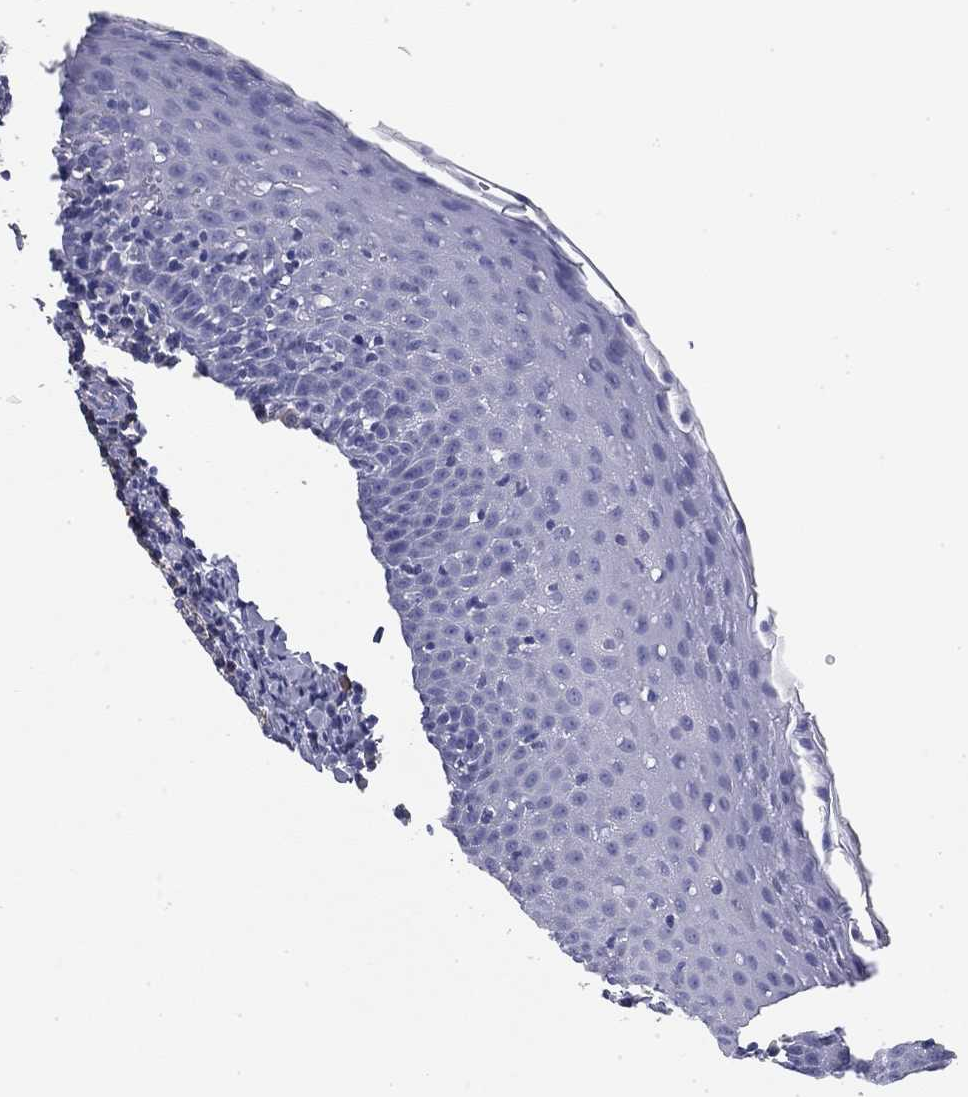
{"staining": {"intensity": "weak", "quantity": "<25%", "location": "cytoplasmic/membranous"}, "tissue": "tonsil", "cell_type": "Germinal center cells", "image_type": "normal", "snomed": [{"axis": "morphology", "description": "Normal tissue, NOS"}, {"axis": "morphology", "description": "Inflammation, NOS"}, {"axis": "topography", "description": "Tonsil"}], "caption": "A high-resolution histopathology image shows immunohistochemistry (IHC) staining of normal tonsil, which demonstrates no significant expression in germinal center cells. The staining was performed using DAB (3,3'-diaminobenzidine) to visualize the protein expression in brown, while the nuclei were stained in blue with hematoxylin (Magnification: 20x).", "gene": "CD79B", "patient": {"sex": "female", "age": 31}}